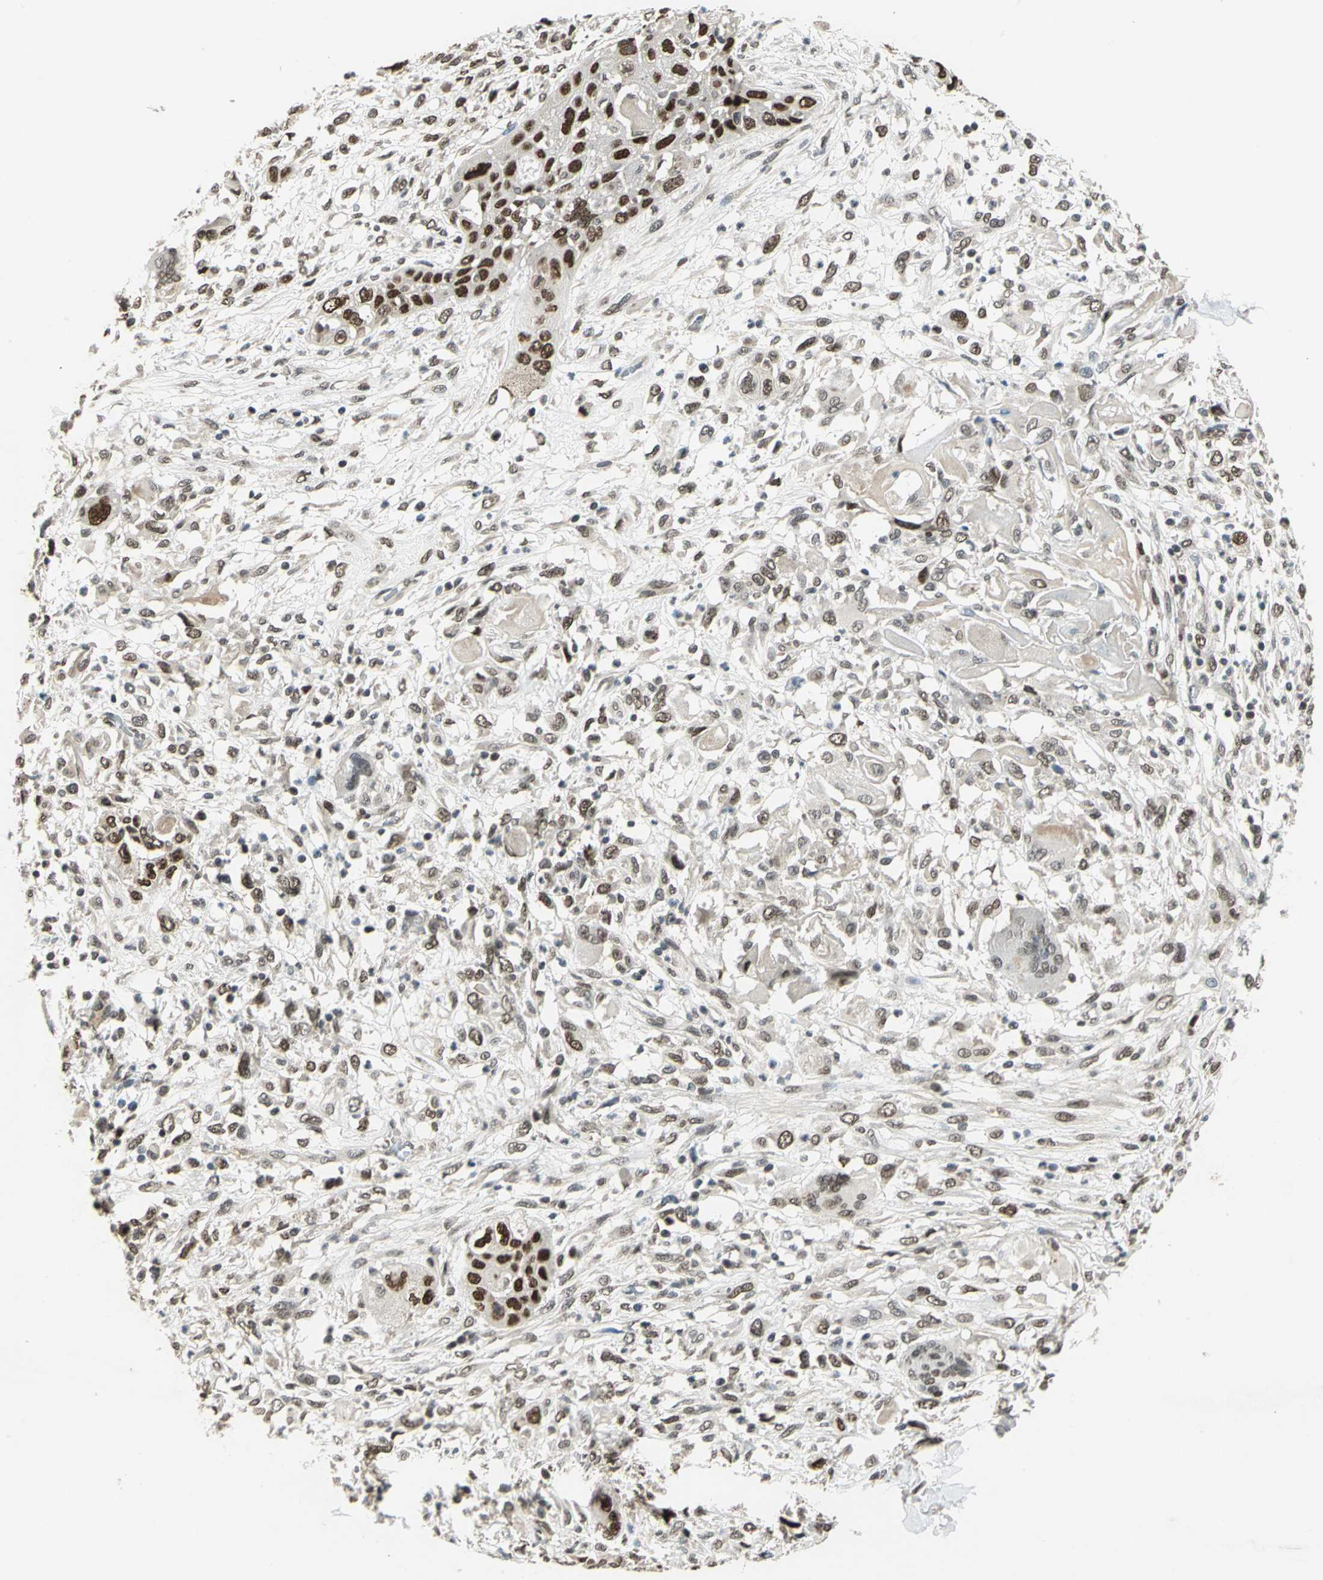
{"staining": {"intensity": "moderate", "quantity": "25%-75%", "location": "nuclear"}, "tissue": "head and neck cancer", "cell_type": "Tumor cells", "image_type": "cancer", "snomed": [{"axis": "morphology", "description": "Neoplasm, malignant, NOS"}, {"axis": "topography", "description": "Salivary gland"}, {"axis": "topography", "description": "Head-Neck"}], "caption": "Head and neck cancer (malignant neoplasm) stained with DAB (3,3'-diaminobenzidine) IHC reveals medium levels of moderate nuclear positivity in approximately 25%-75% of tumor cells.", "gene": "RAD17", "patient": {"sex": "male", "age": 43}}